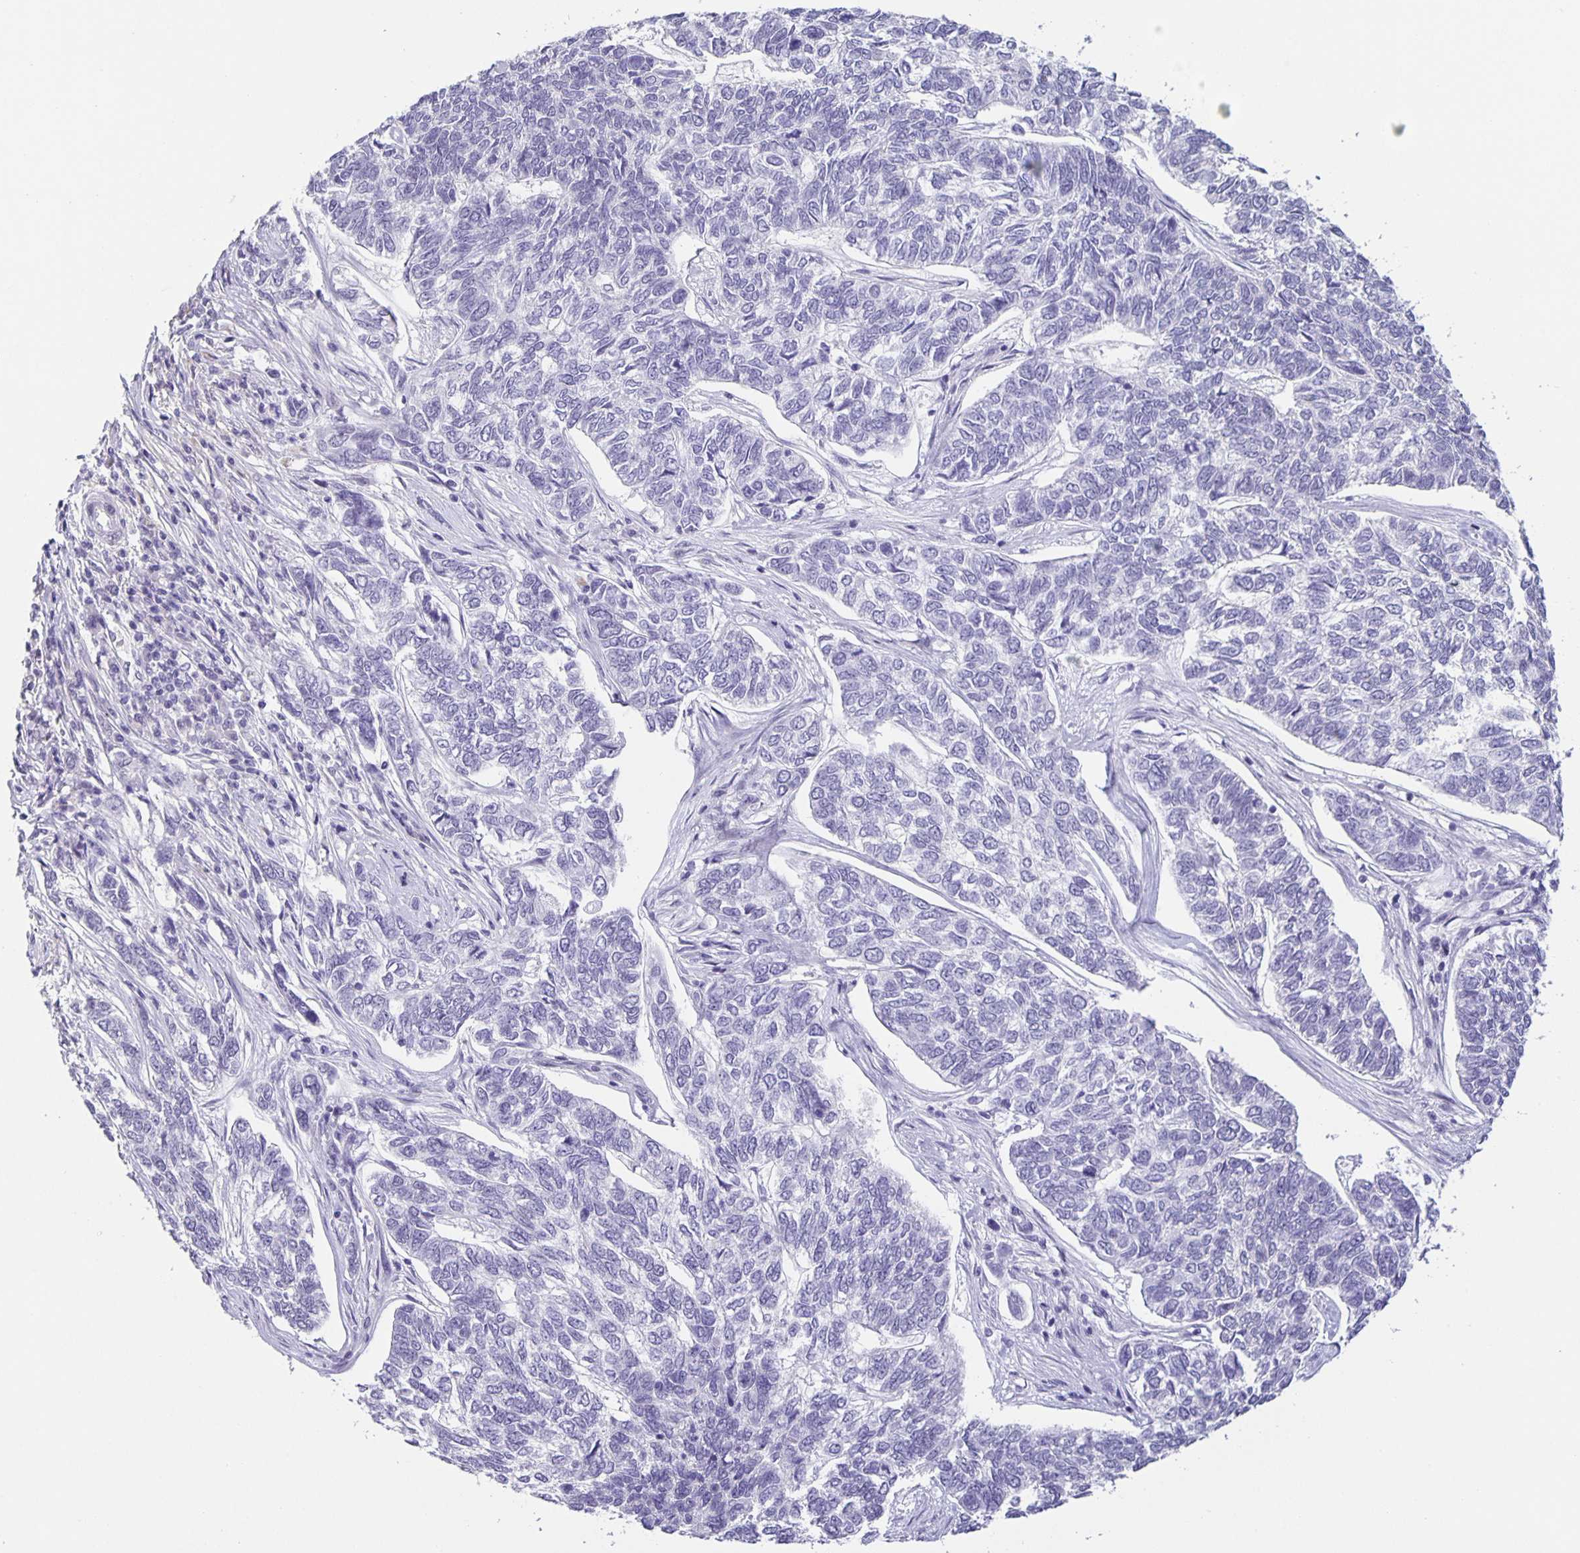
{"staining": {"intensity": "negative", "quantity": "none", "location": "none"}, "tissue": "skin cancer", "cell_type": "Tumor cells", "image_type": "cancer", "snomed": [{"axis": "morphology", "description": "Basal cell carcinoma"}, {"axis": "topography", "description": "Skin"}], "caption": "The micrograph displays no significant expression in tumor cells of skin cancer (basal cell carcinoma). (DAB (3,3'-diaminobenzidine) IHC, high magnification).", "gene": "PHRF1", "patient": {"sex": "female", "age": 65}}